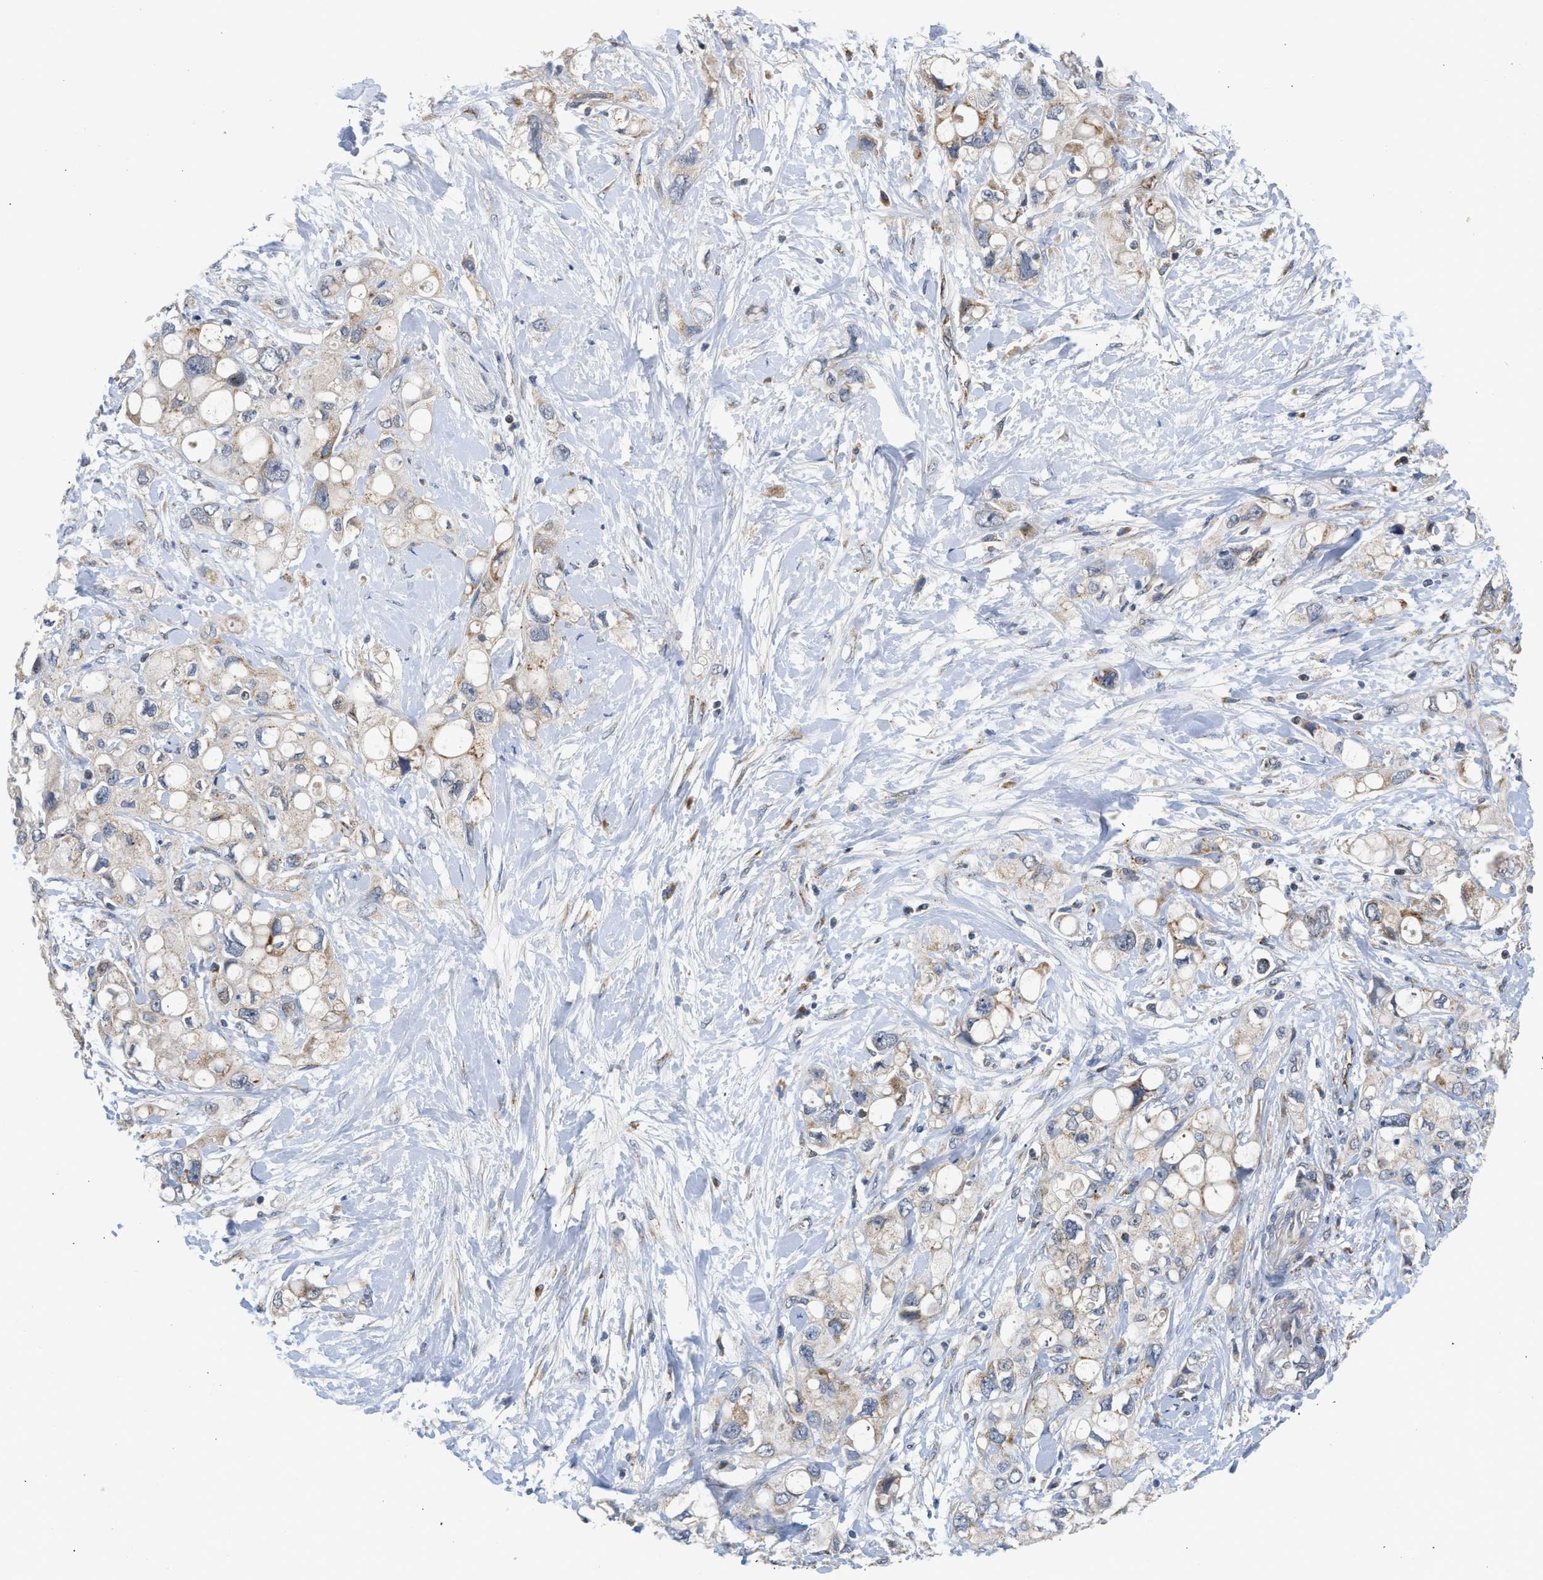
{"staining": {"intensity": "weak", "quantity": "<25%", "location": "cytoplasmic/membranous"}, "tissue": "pancreatic cancer", "cell_type": "Tumor cells", "image_type": "cancer", "snomed": [{"axis": "morphology", "description": "Adenocarcinoma, NOS"}, {"axis": "topography", "description": "Pancreas"}], "caption": "Micrograph shows no significant protein expression in tumor cells of pancreatic cancer.", "gene": "PIM1", "patient": {"sex": "female", "age": 56}}